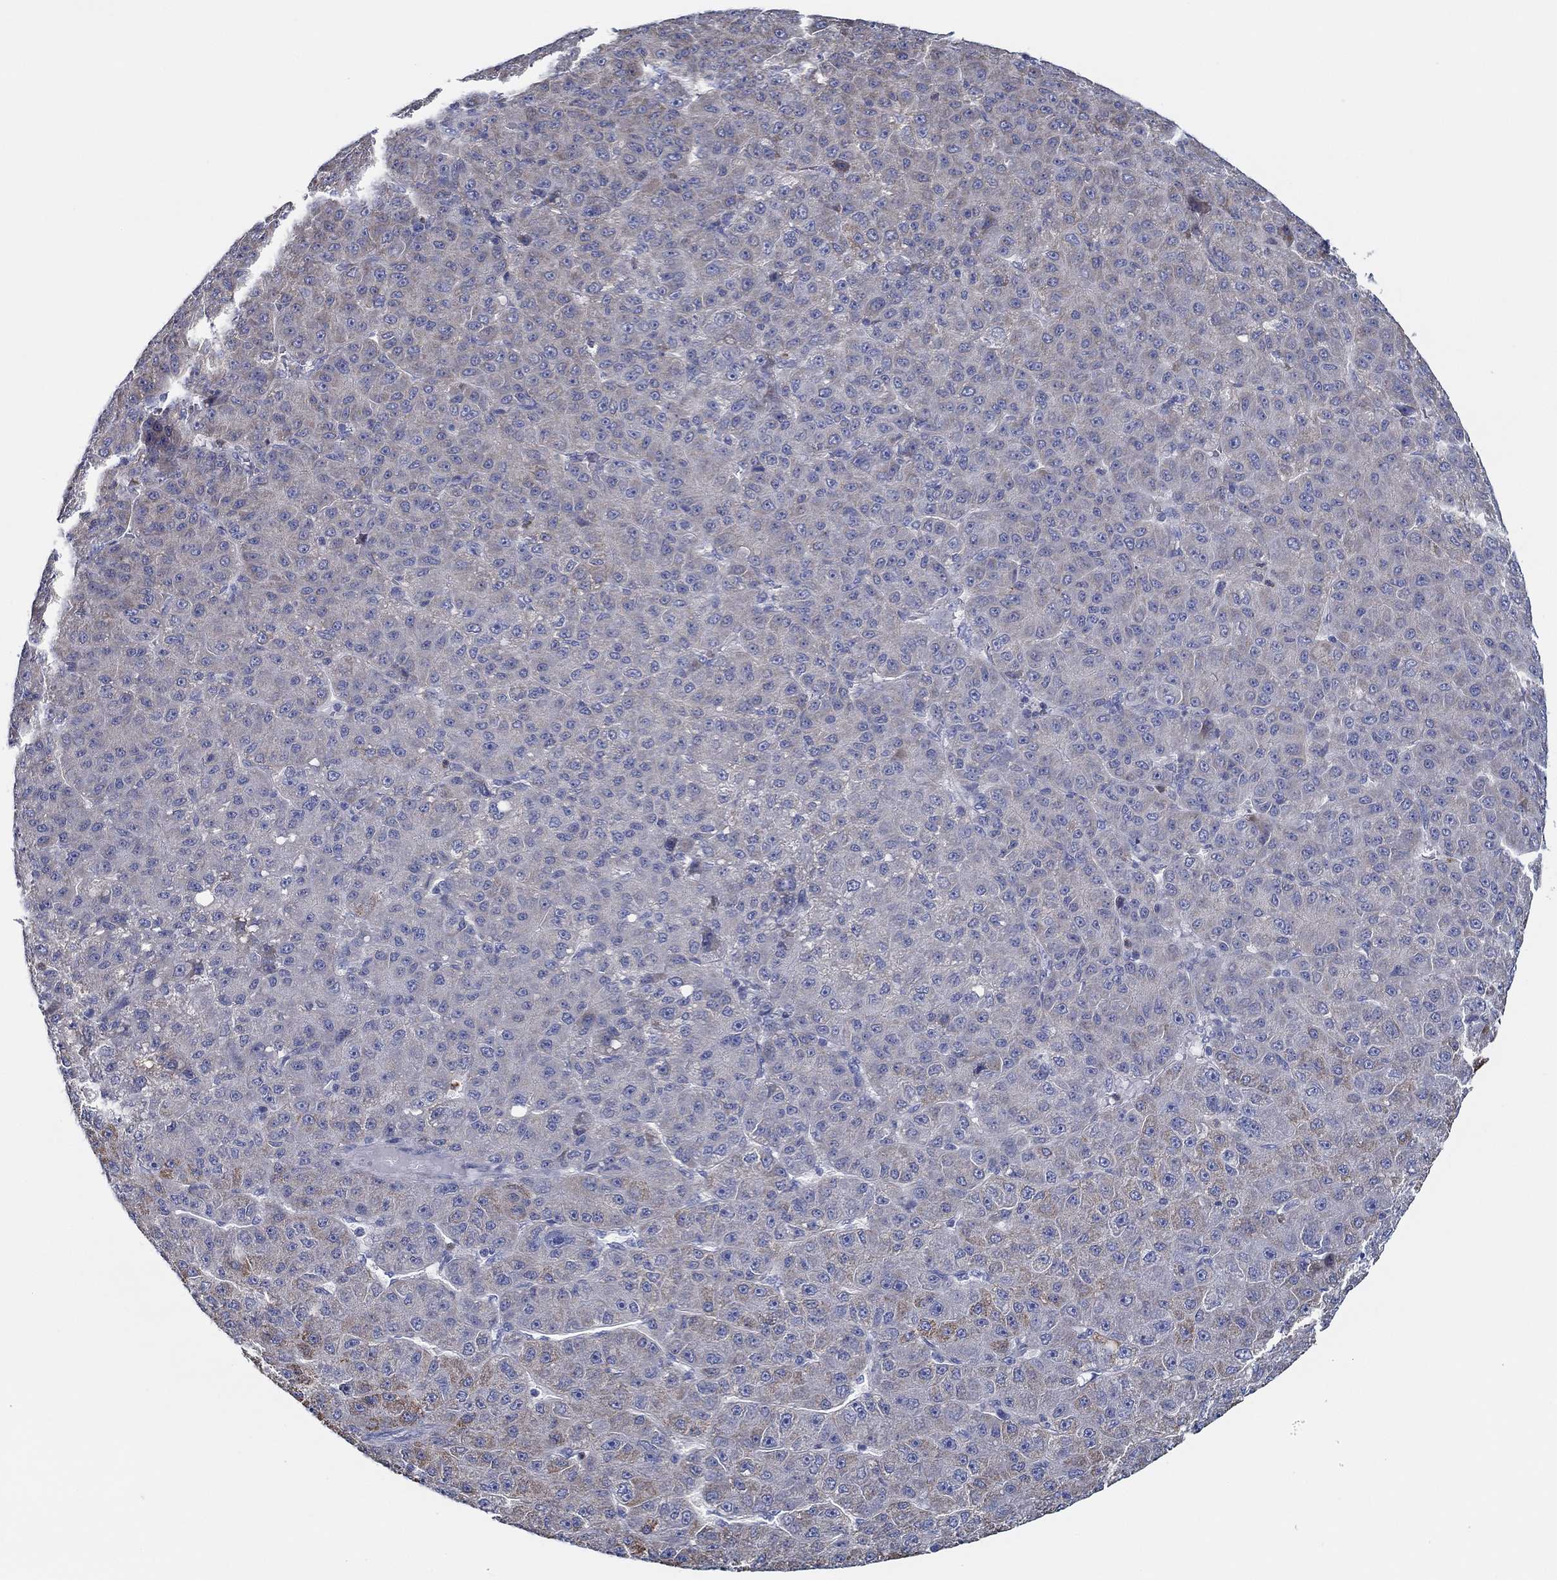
{"staining": {"intensity": "negative", "quantity": "none", "location": "none"}, "tissue": "liver cancer", "cell_type": "Tumor cells", "image_type": "cancer", "snomed": [{"axis": "morphology", "description": "Carcinoma, Hepatocellular, NOS"}, {"axis": "topography", "description": "Liver"}], "caption": "Immunohistochemistry of hepatocellular carcinoma (liver) exhibits no expression in tumor cells.", "gene": "CFAP61", "patient": {"sex": "male", "age": 67}}